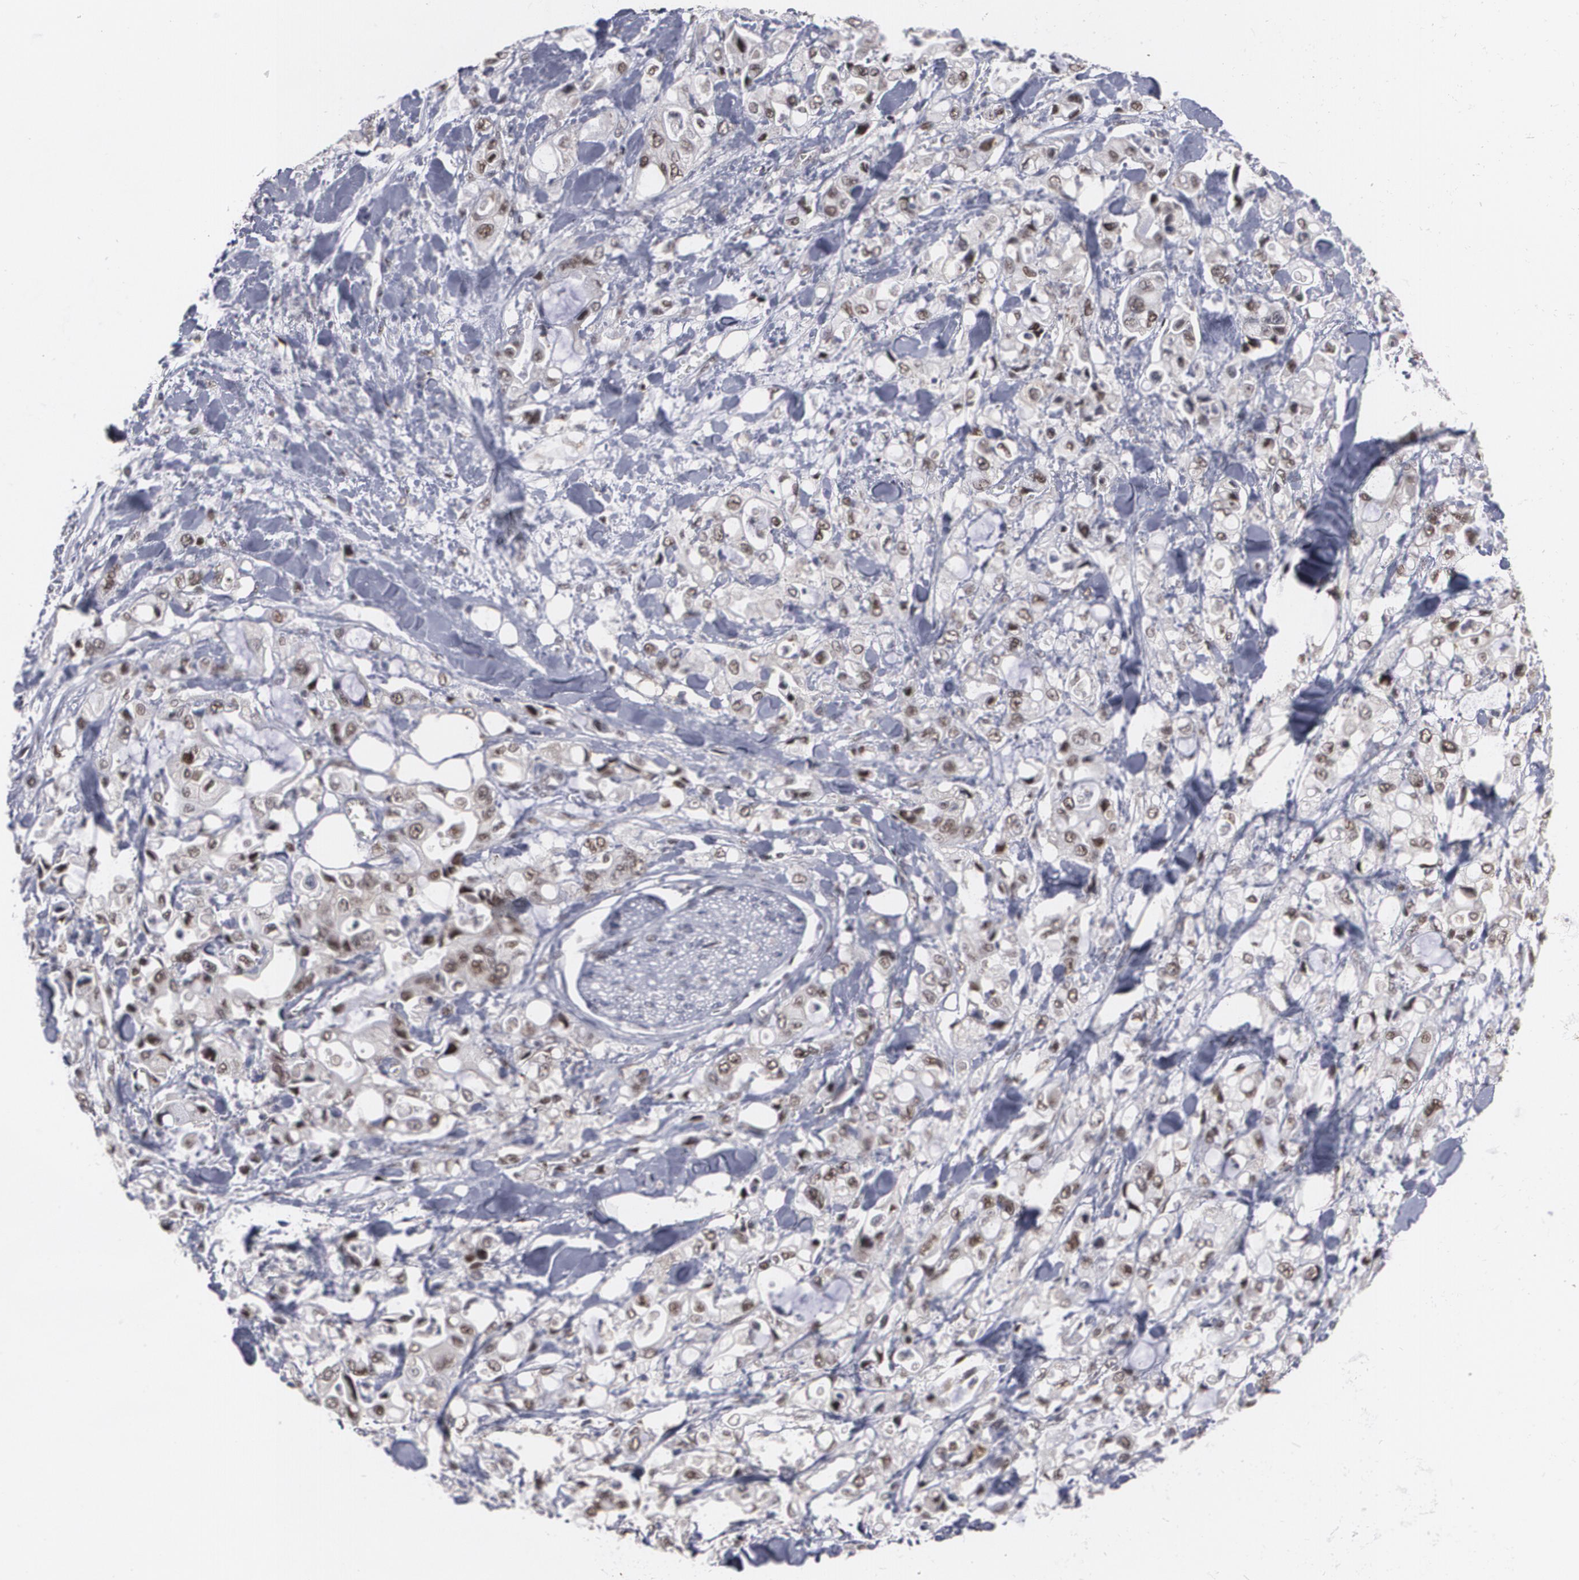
{"staining": {"intensity": "moderate", "quantity": ">75%", "location": "nuclear"}, "tissue": "pancreatic cancer", "cell_type": "Tumor cells", "image_type": "cancer", "snomed": [{"axis": "morphology", "description": "Adenocarcinoma, NOS"}, {"axis": "topography", "description": "Pancreas"}], "caption": "Protein staining reveals moderate nuclear expression in approximately >75% of tumor cells in pancreatic adenocarcinoma. The protein of interest is shown in brown color, while the nuclei are stained blue.", "gene": "INTS6", "patient": {"sex": "male", "age": 70}}